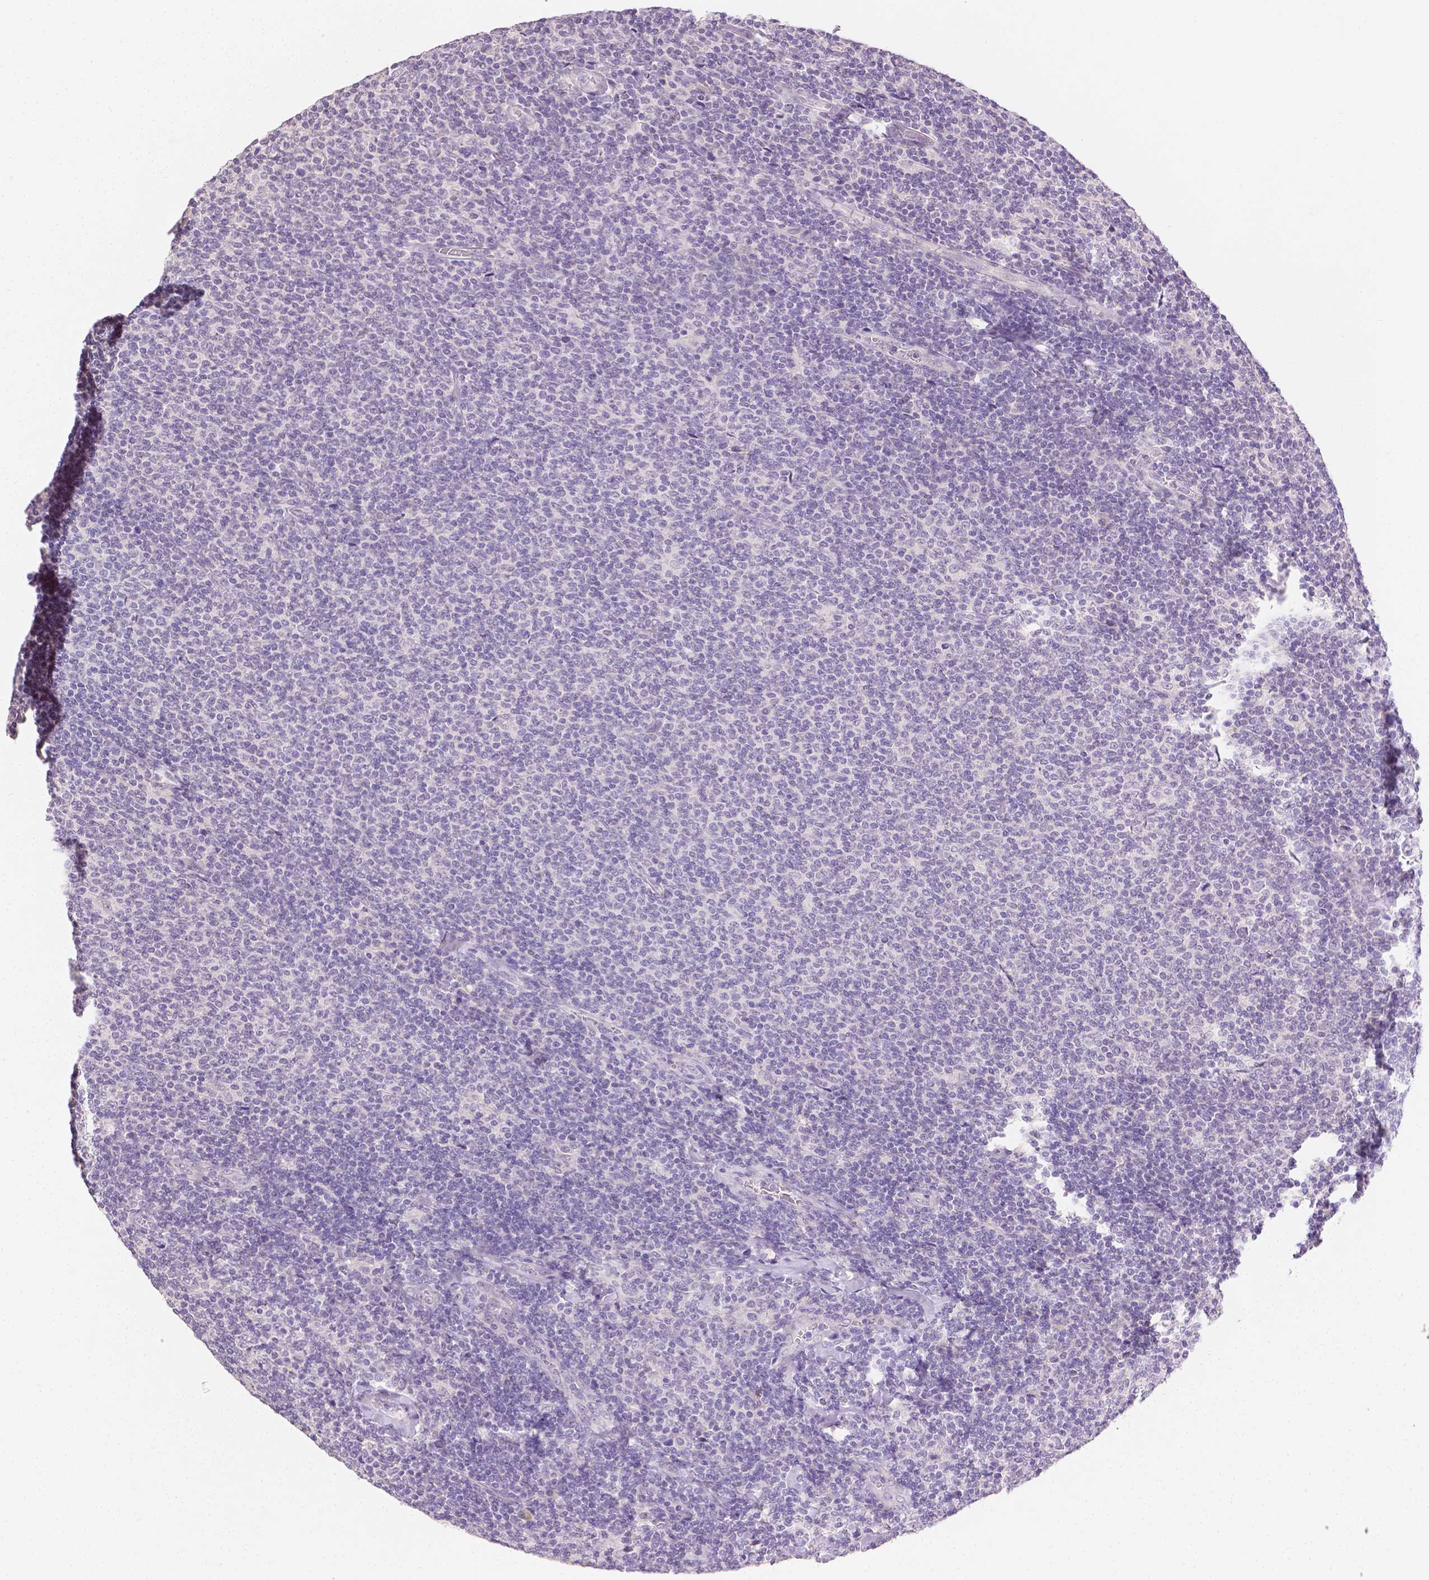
{"staining": {"intensity": "negative", "quantity": "none", "location": "none"}, "tissue": "lymphoma", "cell_type": "Tumor cells", "image_type": "cancer", "snomed": [{"axis": "morphology", "description": "Malignant lymphoma, non-Hodgkin's type, Low grade"}, {"axis": "topography", "description": "Lymph node"}], "caption": "Immunohistochemistry micrograph of lymphoma stained for a protein (brown), which demonstrates no staining in tumor cells.", "gene": "TGM1", "patient": {"sex": "male", "age": 52}}